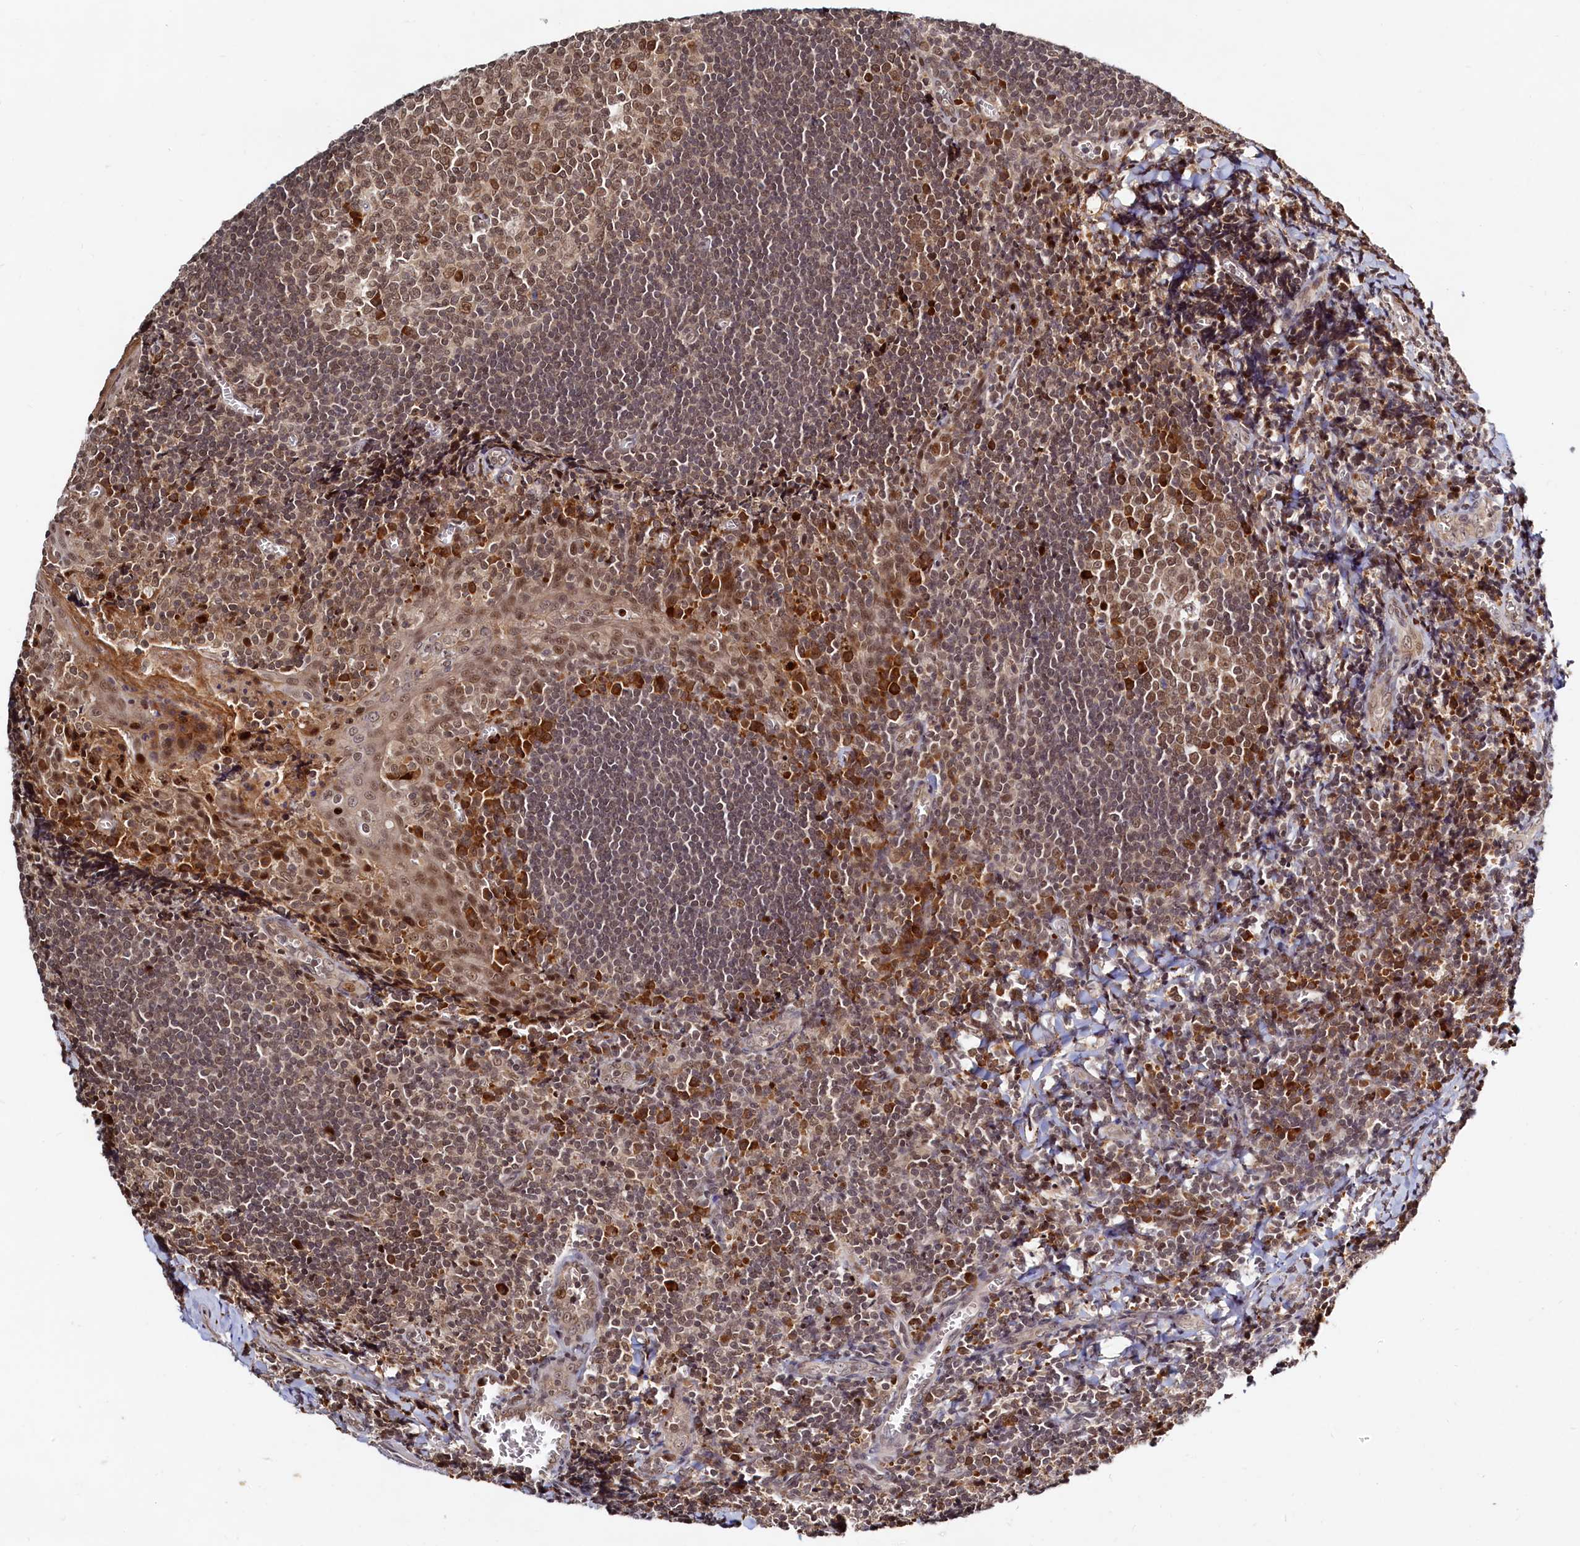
{"staining": {"intensity": "moderate", "quantity": ">75%", "location": "nuclear"}, "tissue": "tonsil", "cell_type": "Germinal center cells", "image_type": "normal", "snomed": [{"axis": "morphology", "description": "Normal tissue, NOS"}, {"axis": "topography", "description": "Tonsil"}], "caption": "Normal tonsil exhibits moderate nuclear expression in approximately >75% of germinal center cells, visualized by immunohistochemistry. The staining was performed using DAB, with brown indicating positive protein expression. Nuclei are stained blue with hematoxylin.", "gene": "TRAPPC4", "patient": {"sex": "male", "age": 27}}